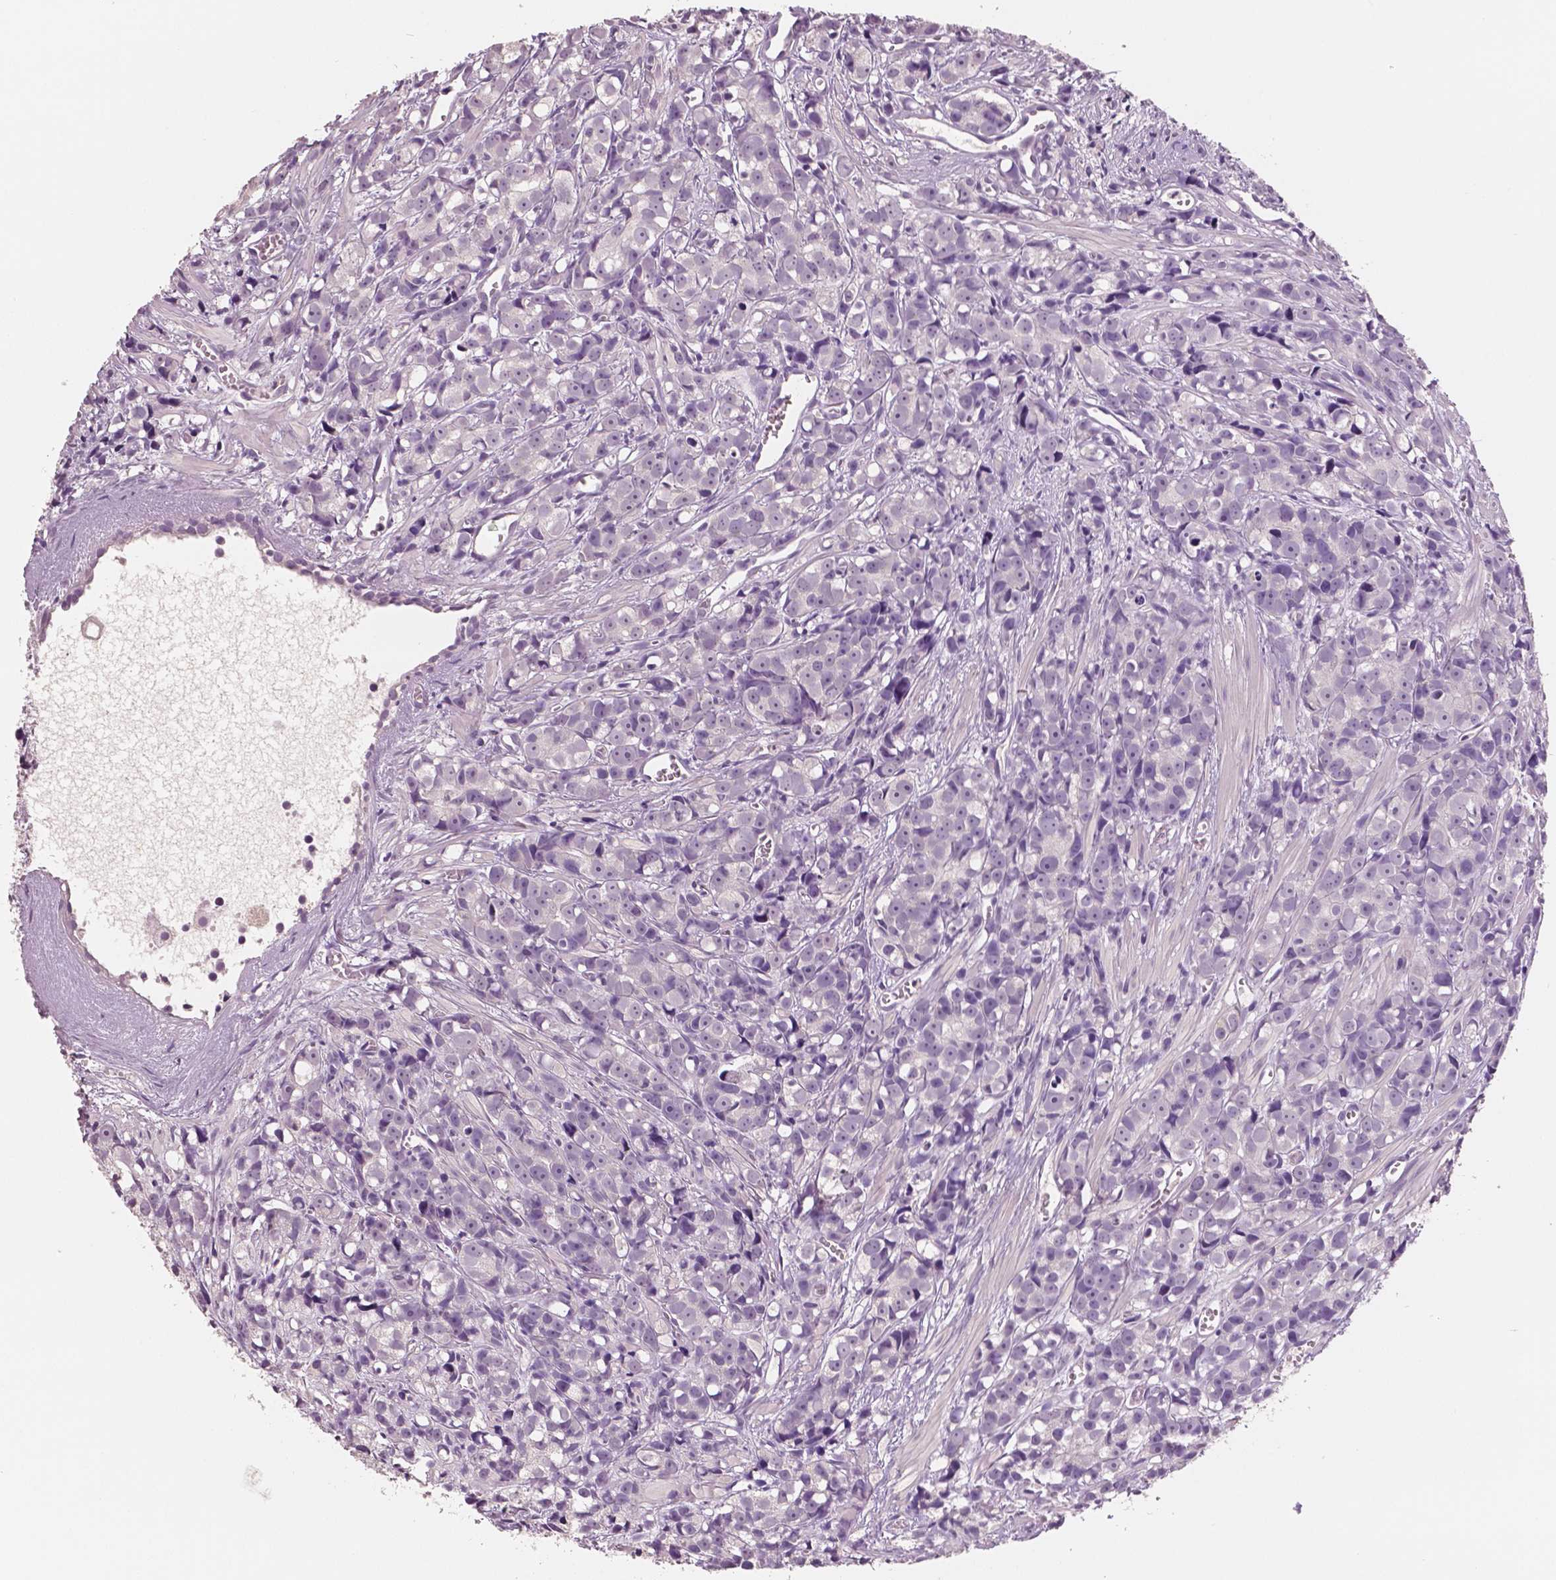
{"staining": {"intensity": "negative", "quantity": "none", "location": "none"}, "tissue": "prostate cancer", "cell_type": "Tumor cells", "image_type": "cancer", "snomed": [{"axis": "morphology", "description": "Adenocarcinoma, High grade"}, {"axis": "topography", "description": "Prostate"}], "caption": "Prostate cancer was stained to show a protein in brown. There is no significant expression in tumor cells. (DAB (3,3'-diaminobenzidine) IHC visualized using brightfield microscopy, high magnification).", "gene": "NECAB2", "patient": {"sex": "male", "age": 77}}